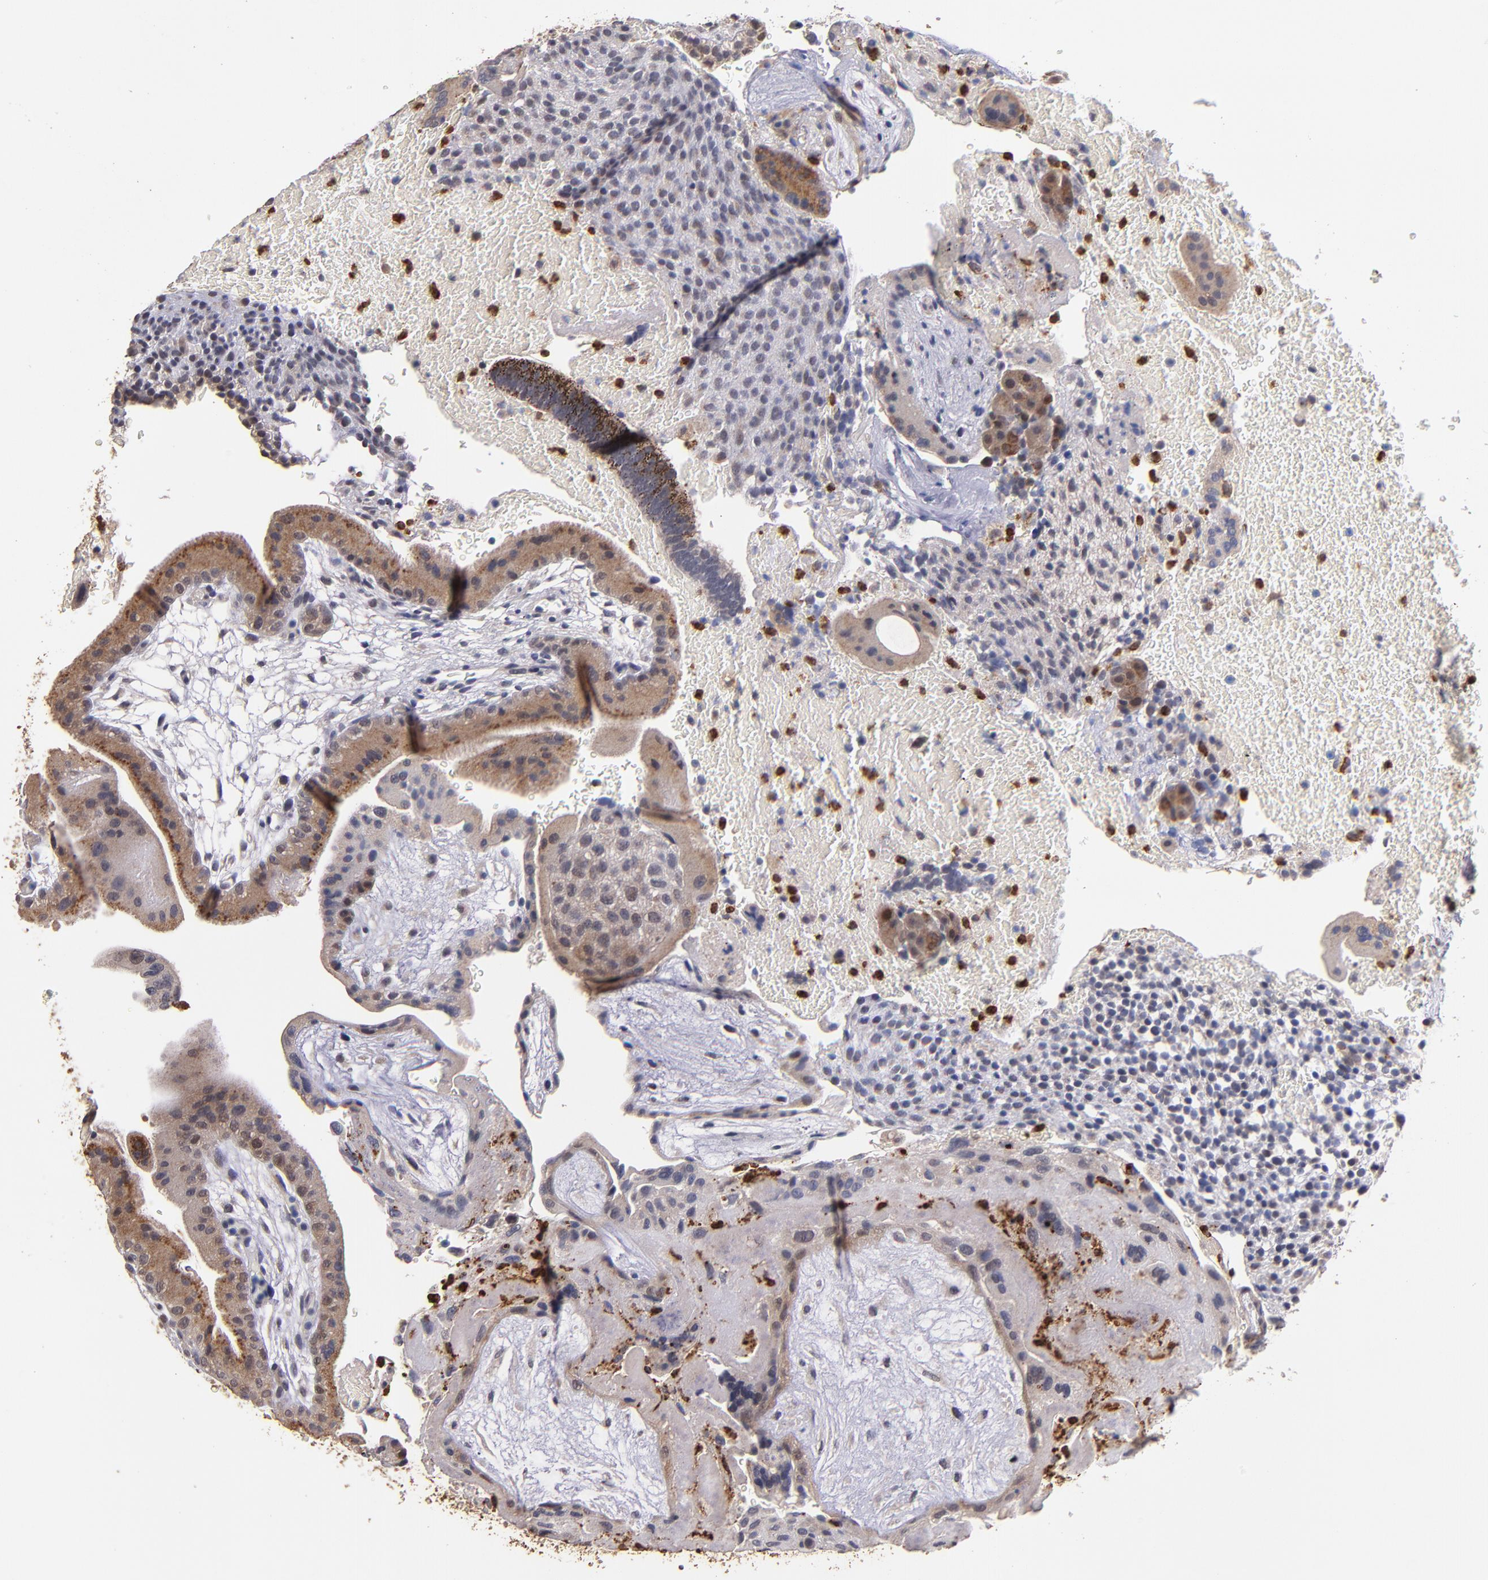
{"staining": {"intensity": "moderate", "quantity": ">75%", "location": "cytoplasmic/membranous"}, "tissue": "placenta", "cell_type": "Trophoblastic cells", "image_type": "normal", "snomed": [{"axis": "morphology", "description": "Normal tissue, NOS"}, {"axis": "topography", "description": "Placenta"}], "caption": "Immunohistochemistry (DAB) staining of unremarkable placenta demonstrates moderate cytoplasmic/membranous protein positivity in about >75% of trophoblastic cells. The protein of interest is stained brown, and the nuclei are stained in blue (DAB IHC with brightfield microscopy, high magnification).", "gene": "TTLL12", "patient": {"sex": "female", "age": 19}}